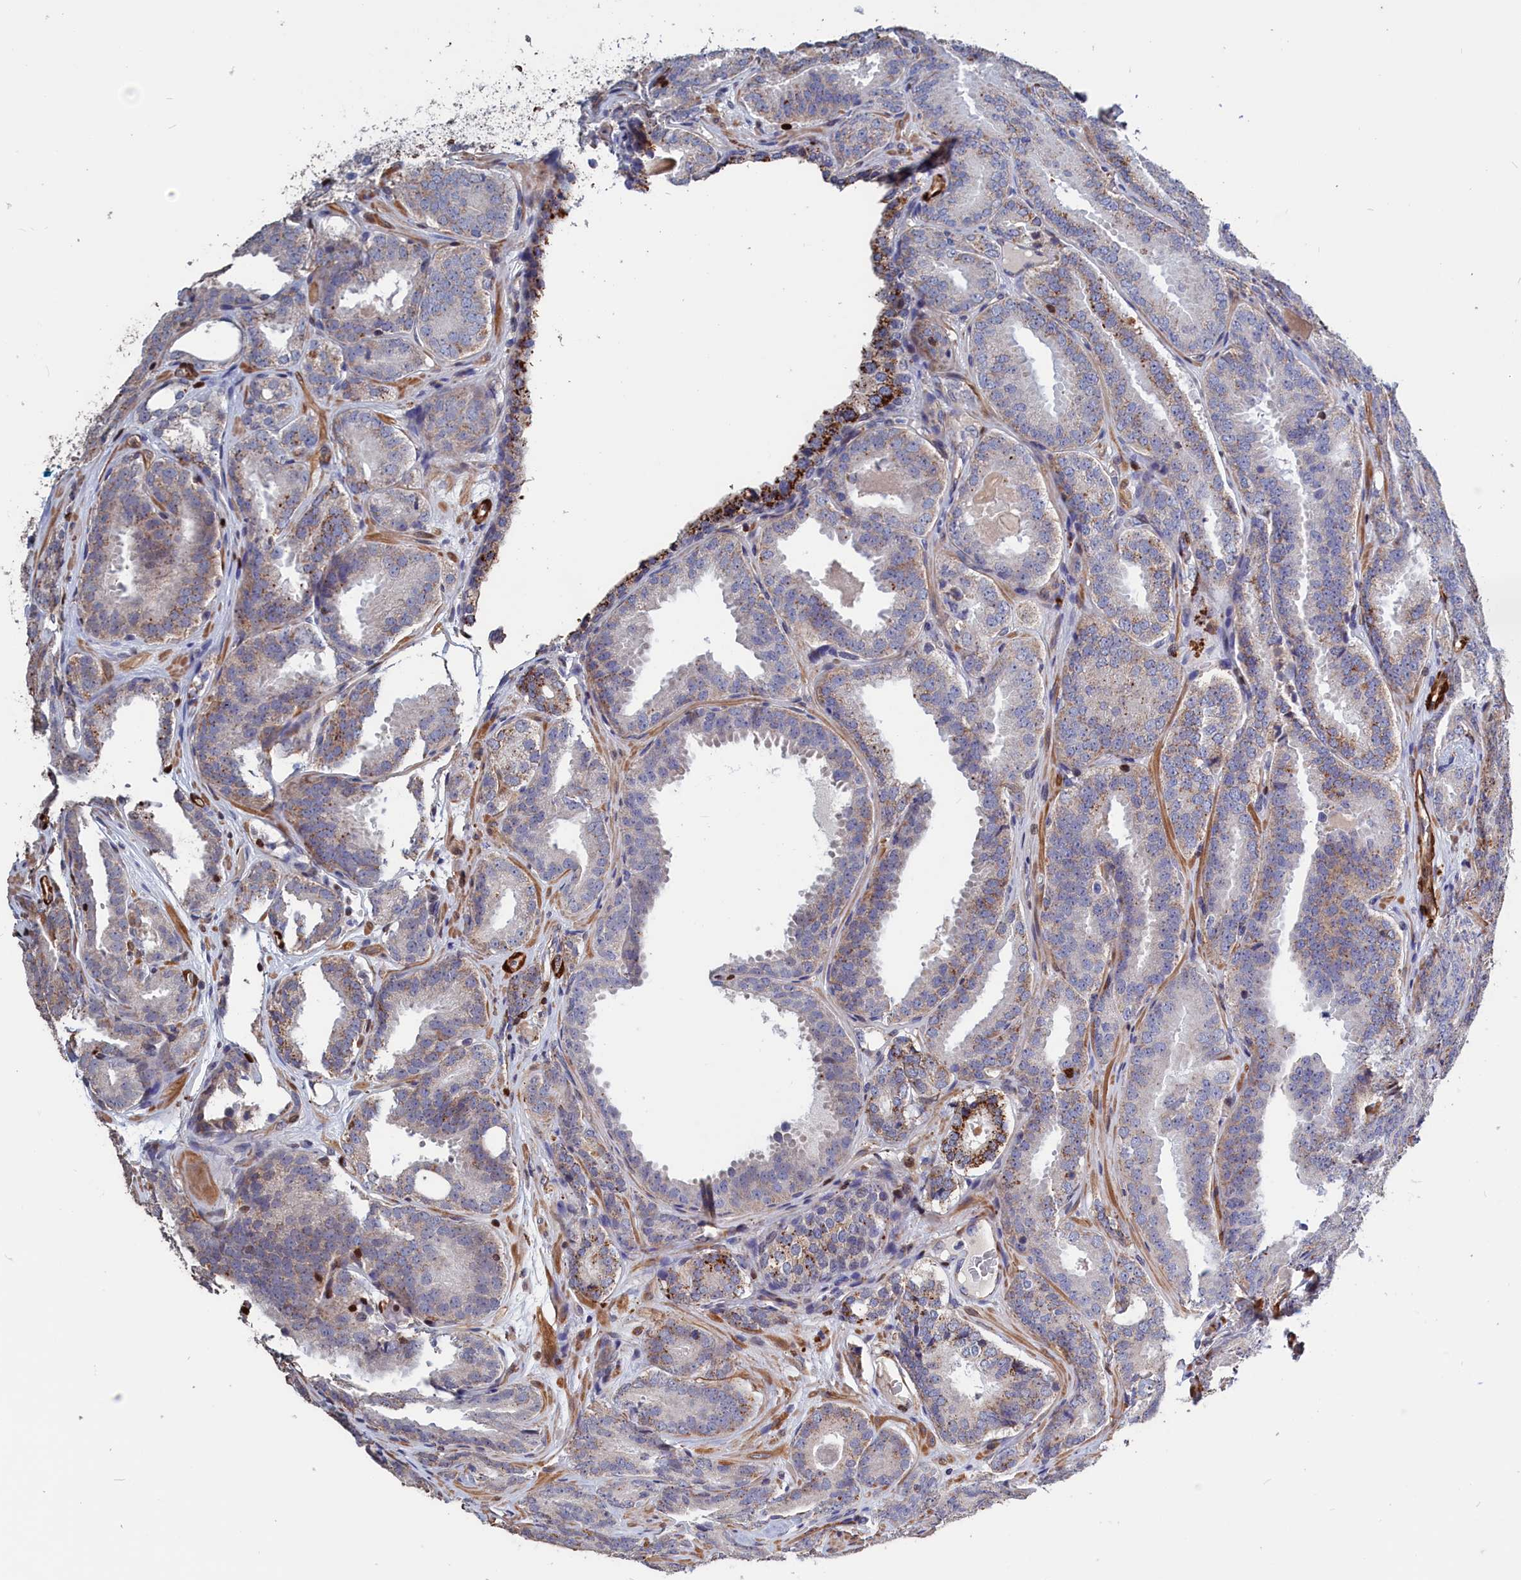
{"staining": {"intensity": "moderate", "quantity": "<25%", "location": "cytoplasmic/membranous"}, "tissue": "prostate cancer", "cell_type": "Tumor cells", "image_type": "cancer", "snomed": [{"axis": "morphology", "description": "Adenocarcinoma, High grade"}, {"axis": "topography", "description": "Prostate"}], "caption": "IHC image of neoplastic tissue: human prostate cancer (high-grade adenocarcinoma) stained using immunohistochemistry (IHC) exhibits low levels of moderate protein expression localized specifically in the cytoplasmic/membranous of tumor cells, appearing as a cytoplasmic/membranous brown color.", "gene": "CRIP1", "patient": {"sex": "male", "age": 63}}